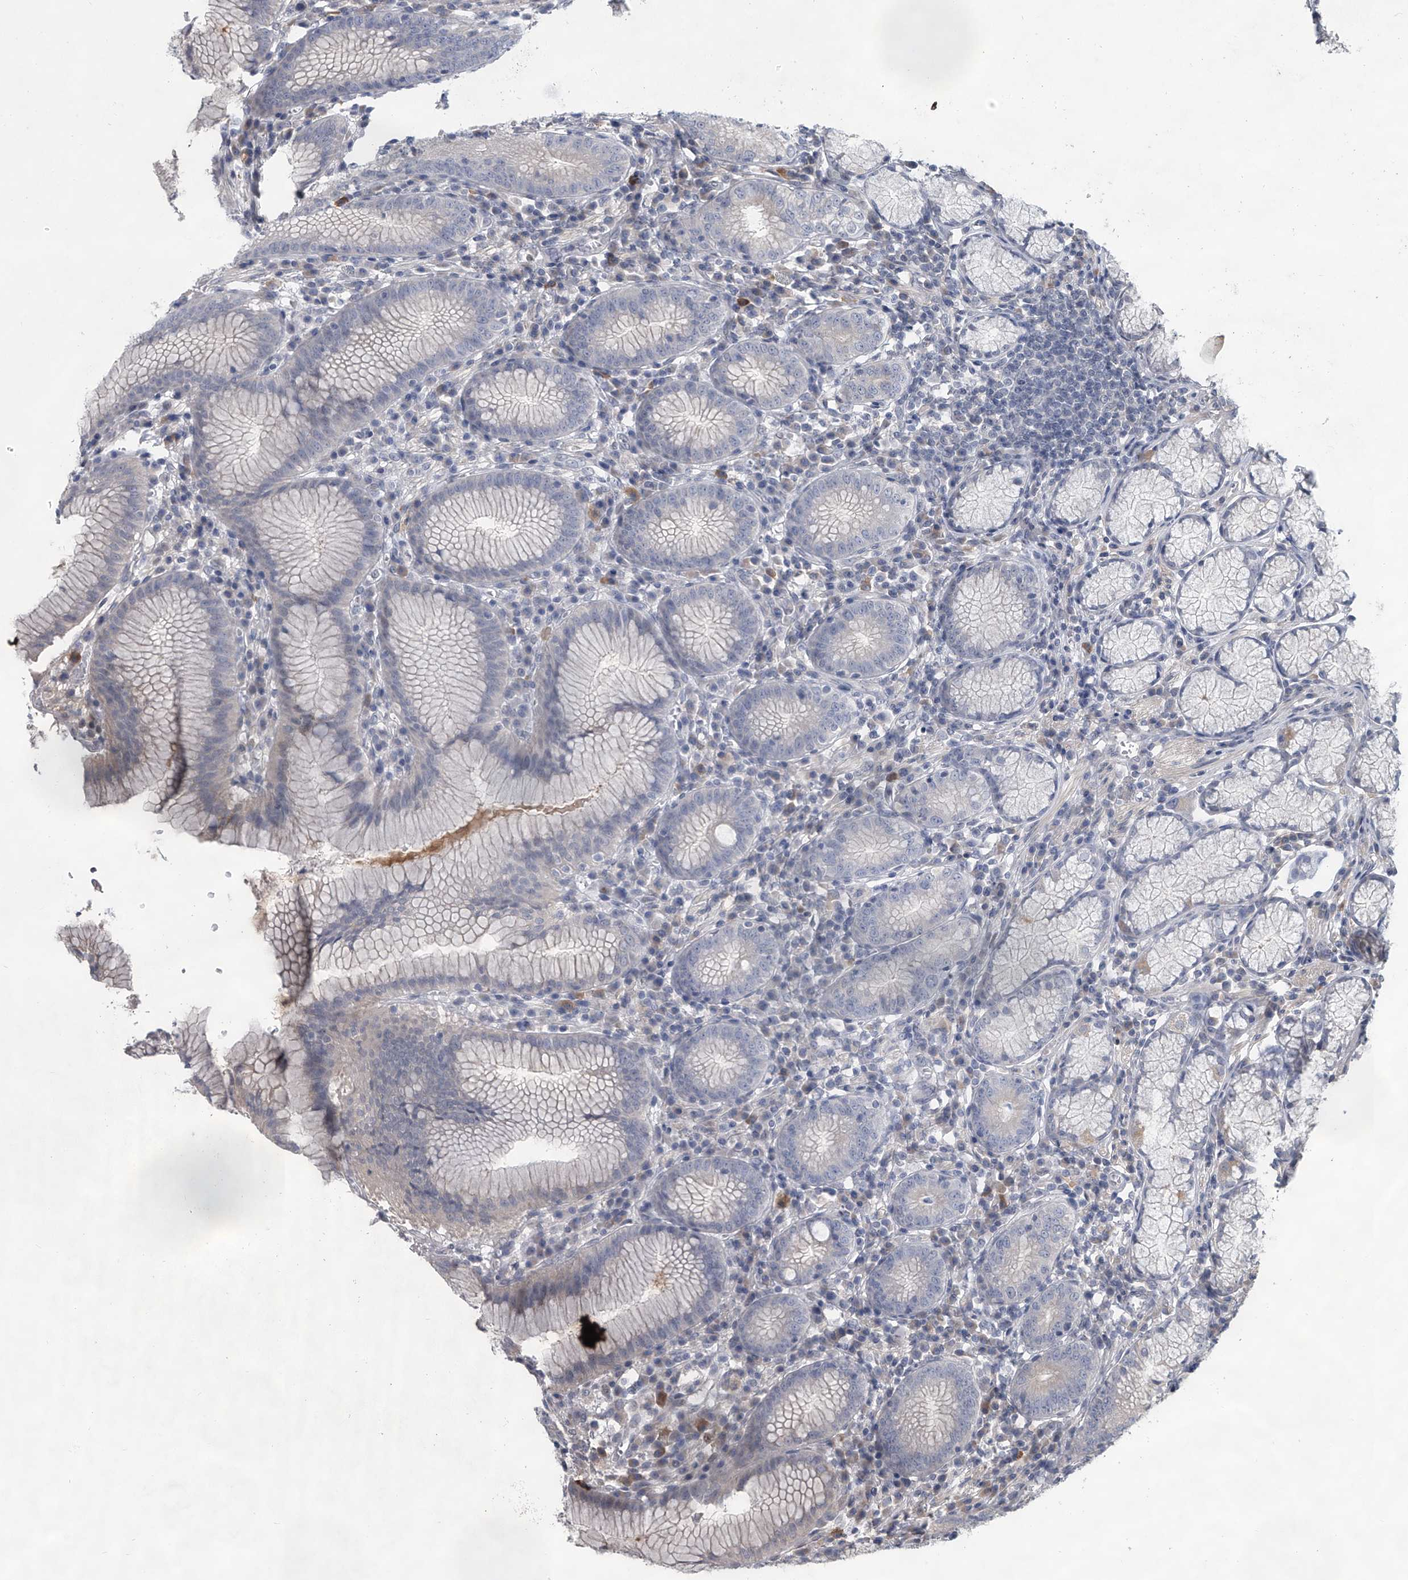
{"staining": {"intensity": "negative", "quantity": "none", "location": "none"}, "tissue": "stomach", "cell_type": "Glandular cells", "image_type": "normal", "snomed": [{"axis": "morphology", "description": "Normal tissue, NOS"}, {"axis": "topography", "description": "Stomach"}], "caption": "Protein analysis of benign stomach exhibits no significant positivity in glandular cells. (Stains: DAB (3,3'-diaminobenzidine) immunohistochemistry (IHC) with hematoxylin counter stain, Microscopy: brightfield microscopy at high magnification).", "gene": "HEATR6", "patient": {"sex": "male", "age": 55}}